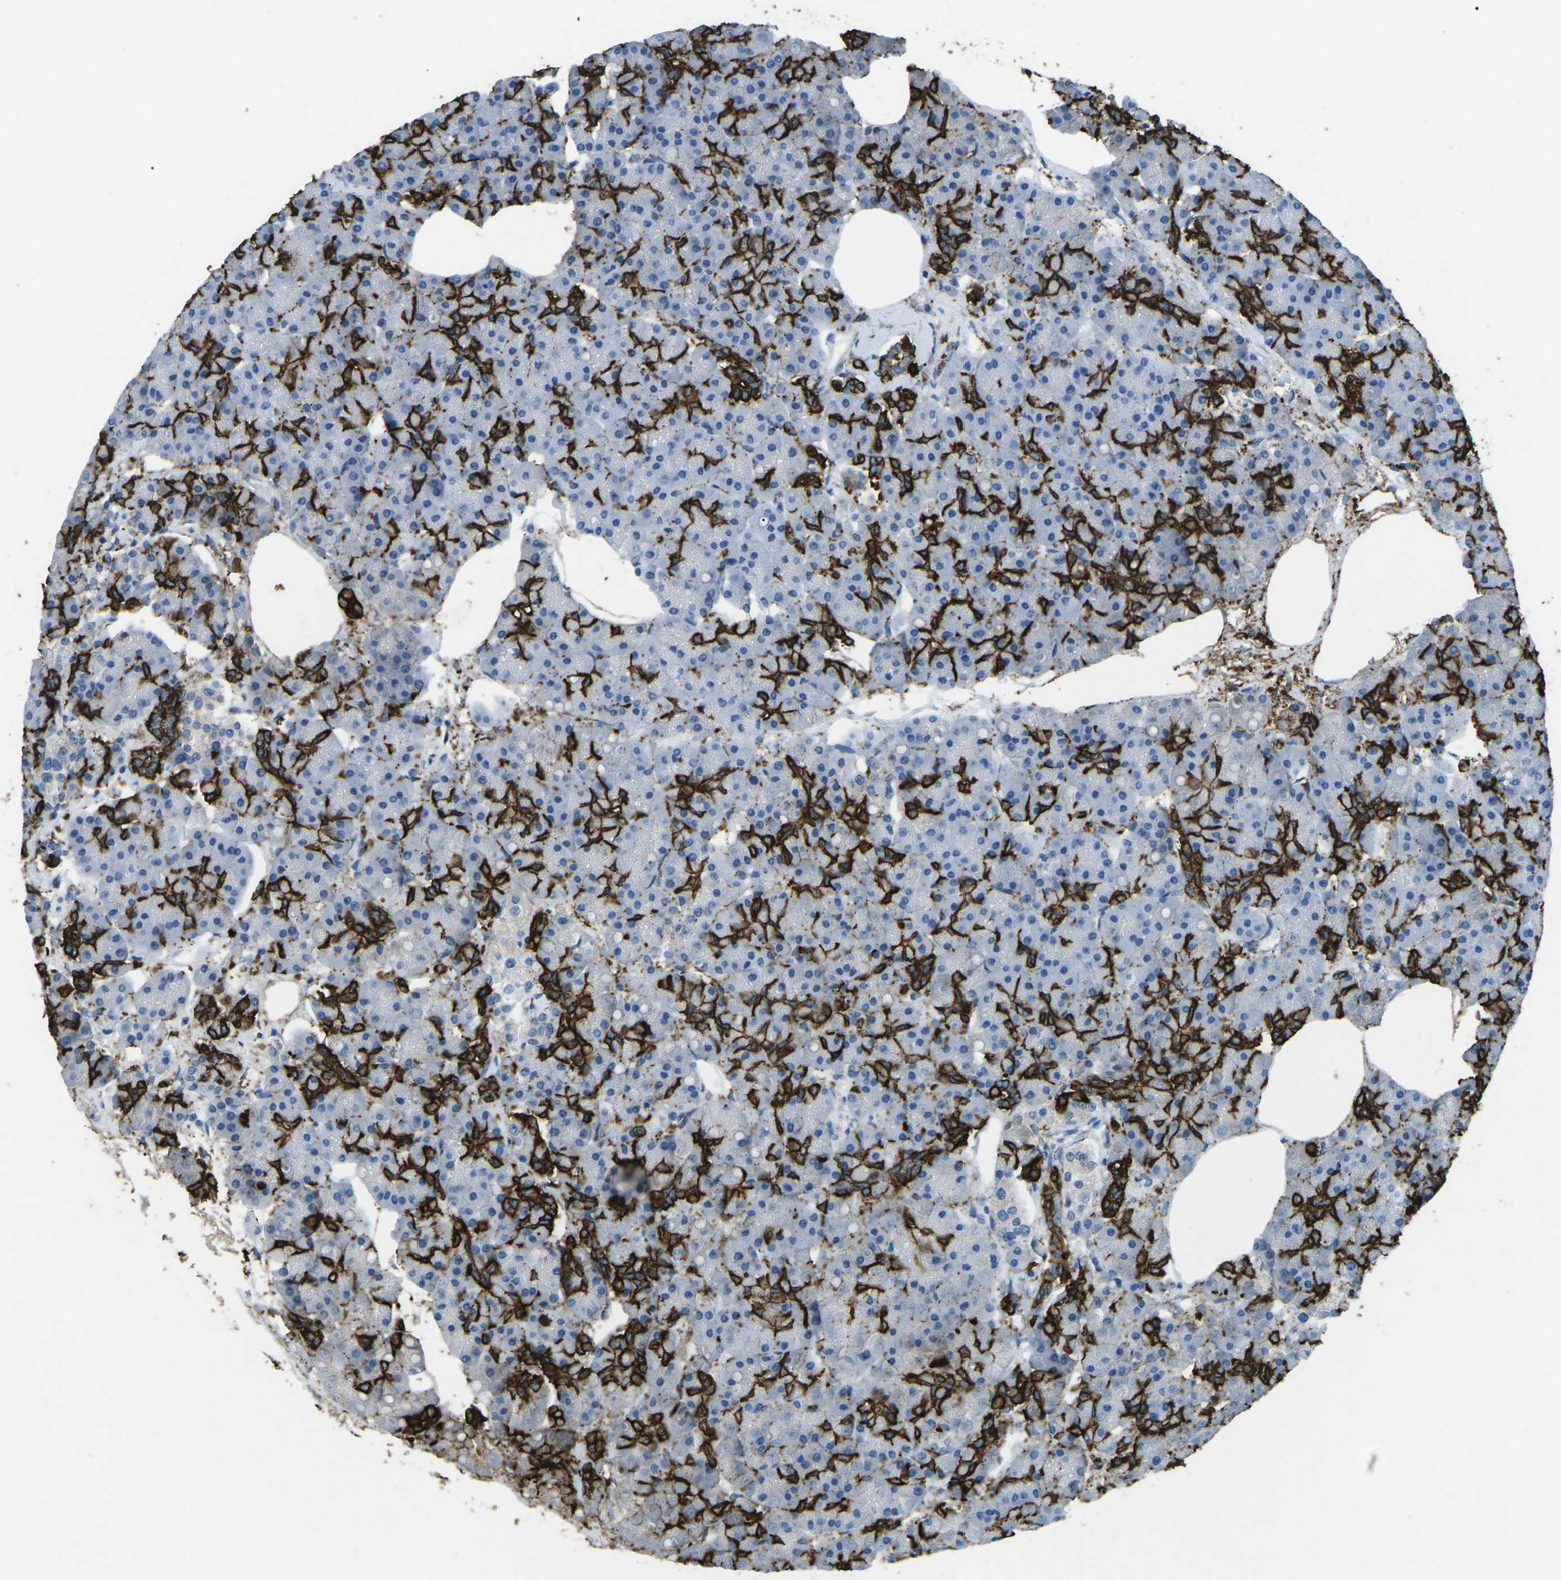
{"staining": {"intensity": "strong", "quantity": "<25%", "location": "cytoplasmic/membranous"}, "tissue": "pancreas", "cell_type": "Exocrine glandular cells", "image_type": "normal", "snomed": [{"axis": "morphology", "description": "Normal tissue, NOS"}, {"axis": "topography", "description": "Pancreas"}], "caption": "Protein expression analysis of benign human pancreas reveals strong cytoplasmic/membranous positivity in approximately <25% of exocrine glandular cells.", "gene": "CTAGE1", "patient": {"sex": "female", "age": 70}}